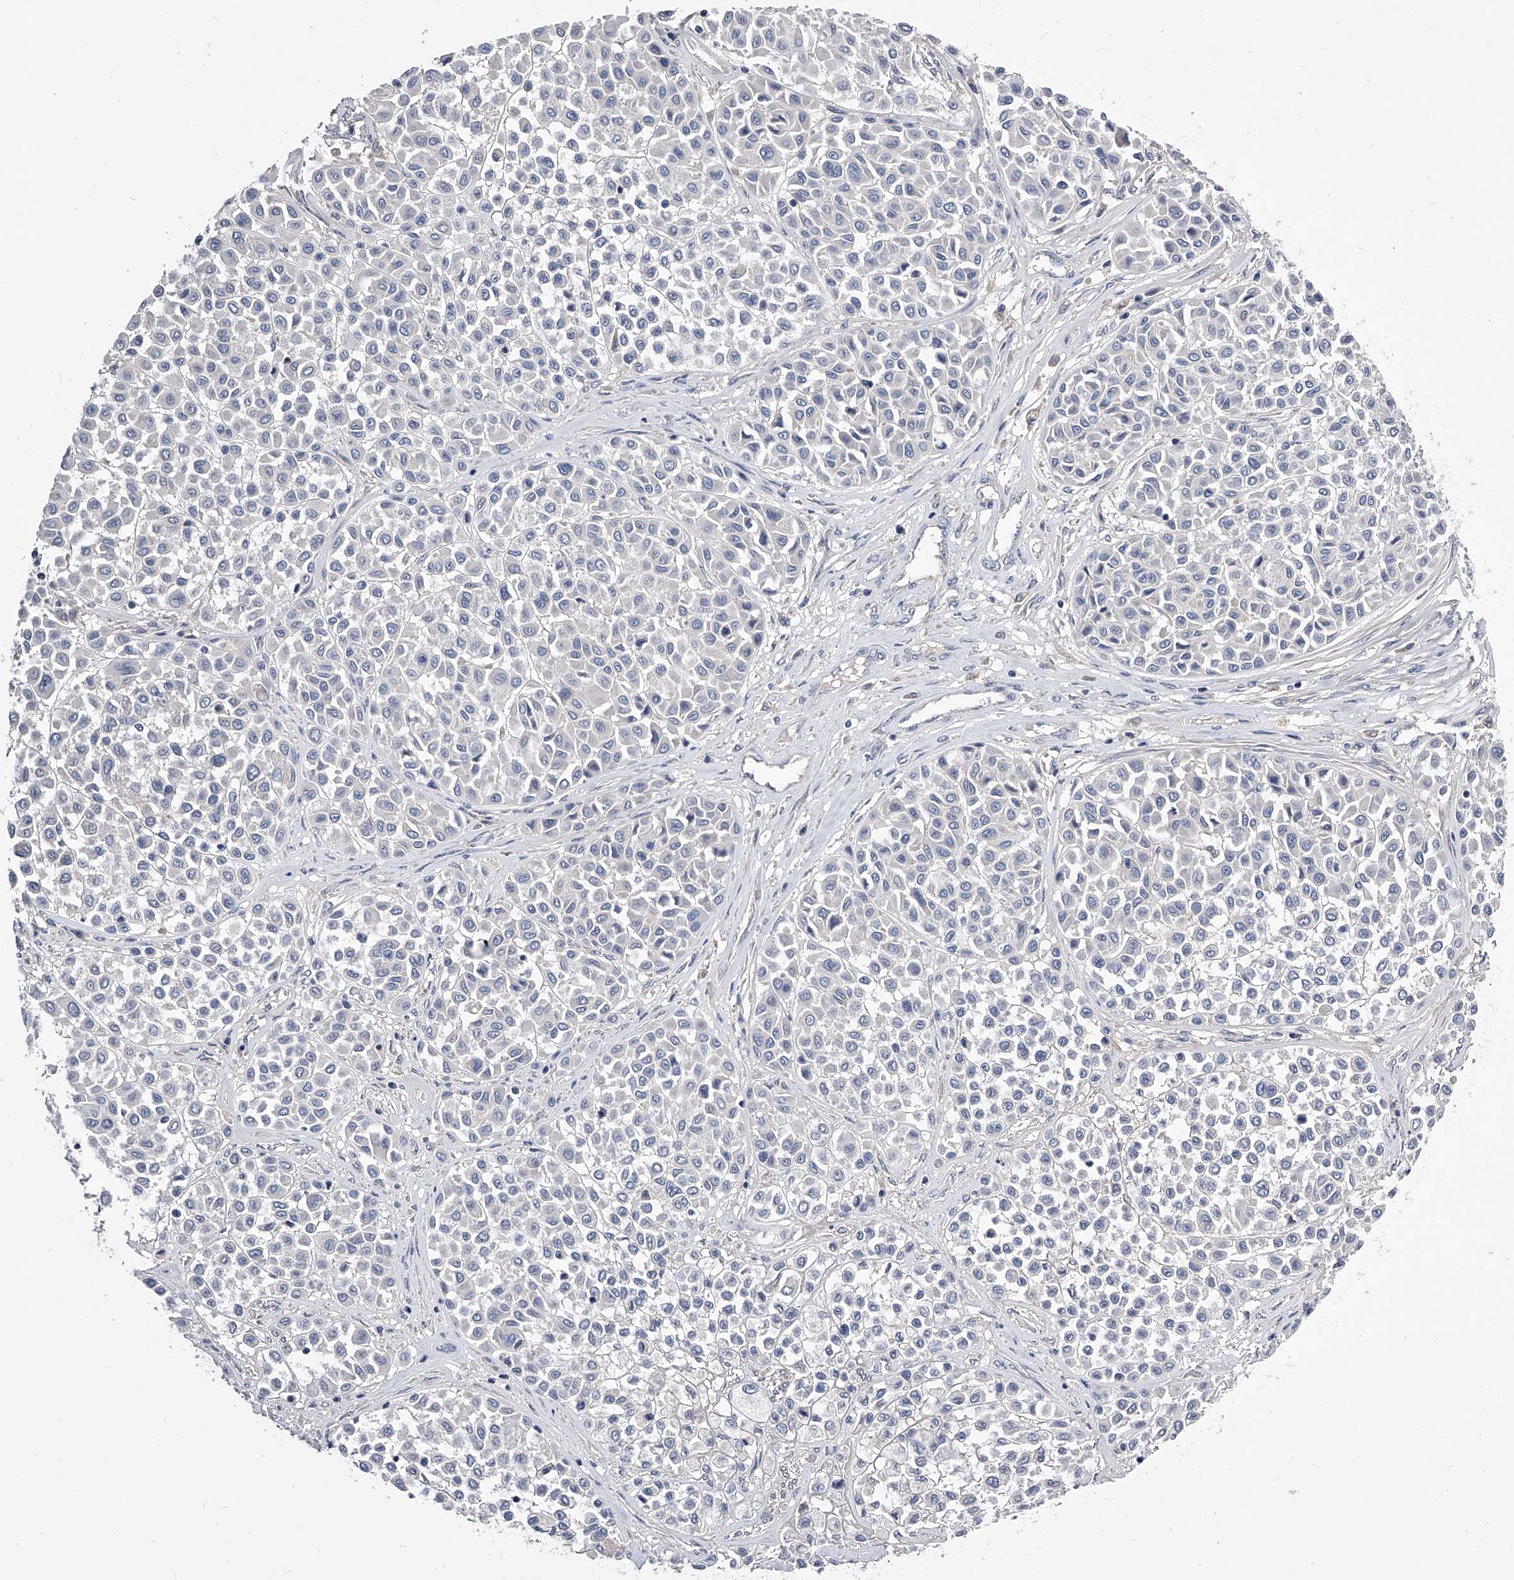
{"staining": {"intensity": "negative", "quantity": "none", "location": "none"}, "tissue": "melanoma", "cell_type": "Tumor cells", "image_type": "cancer", "snomed": [{"axis": "morphology", "description": "Malignant melanoma, Metastatic site"}, {"axis": "topography", "description": "Soft tissue"}], "caption": "This is an immunohistochemistry (IHC) histopathology image of human melanoma. There is no expression in tumor cells.", "gene": "ARL4C", "patient": {"sex": "male", "age": 41}}